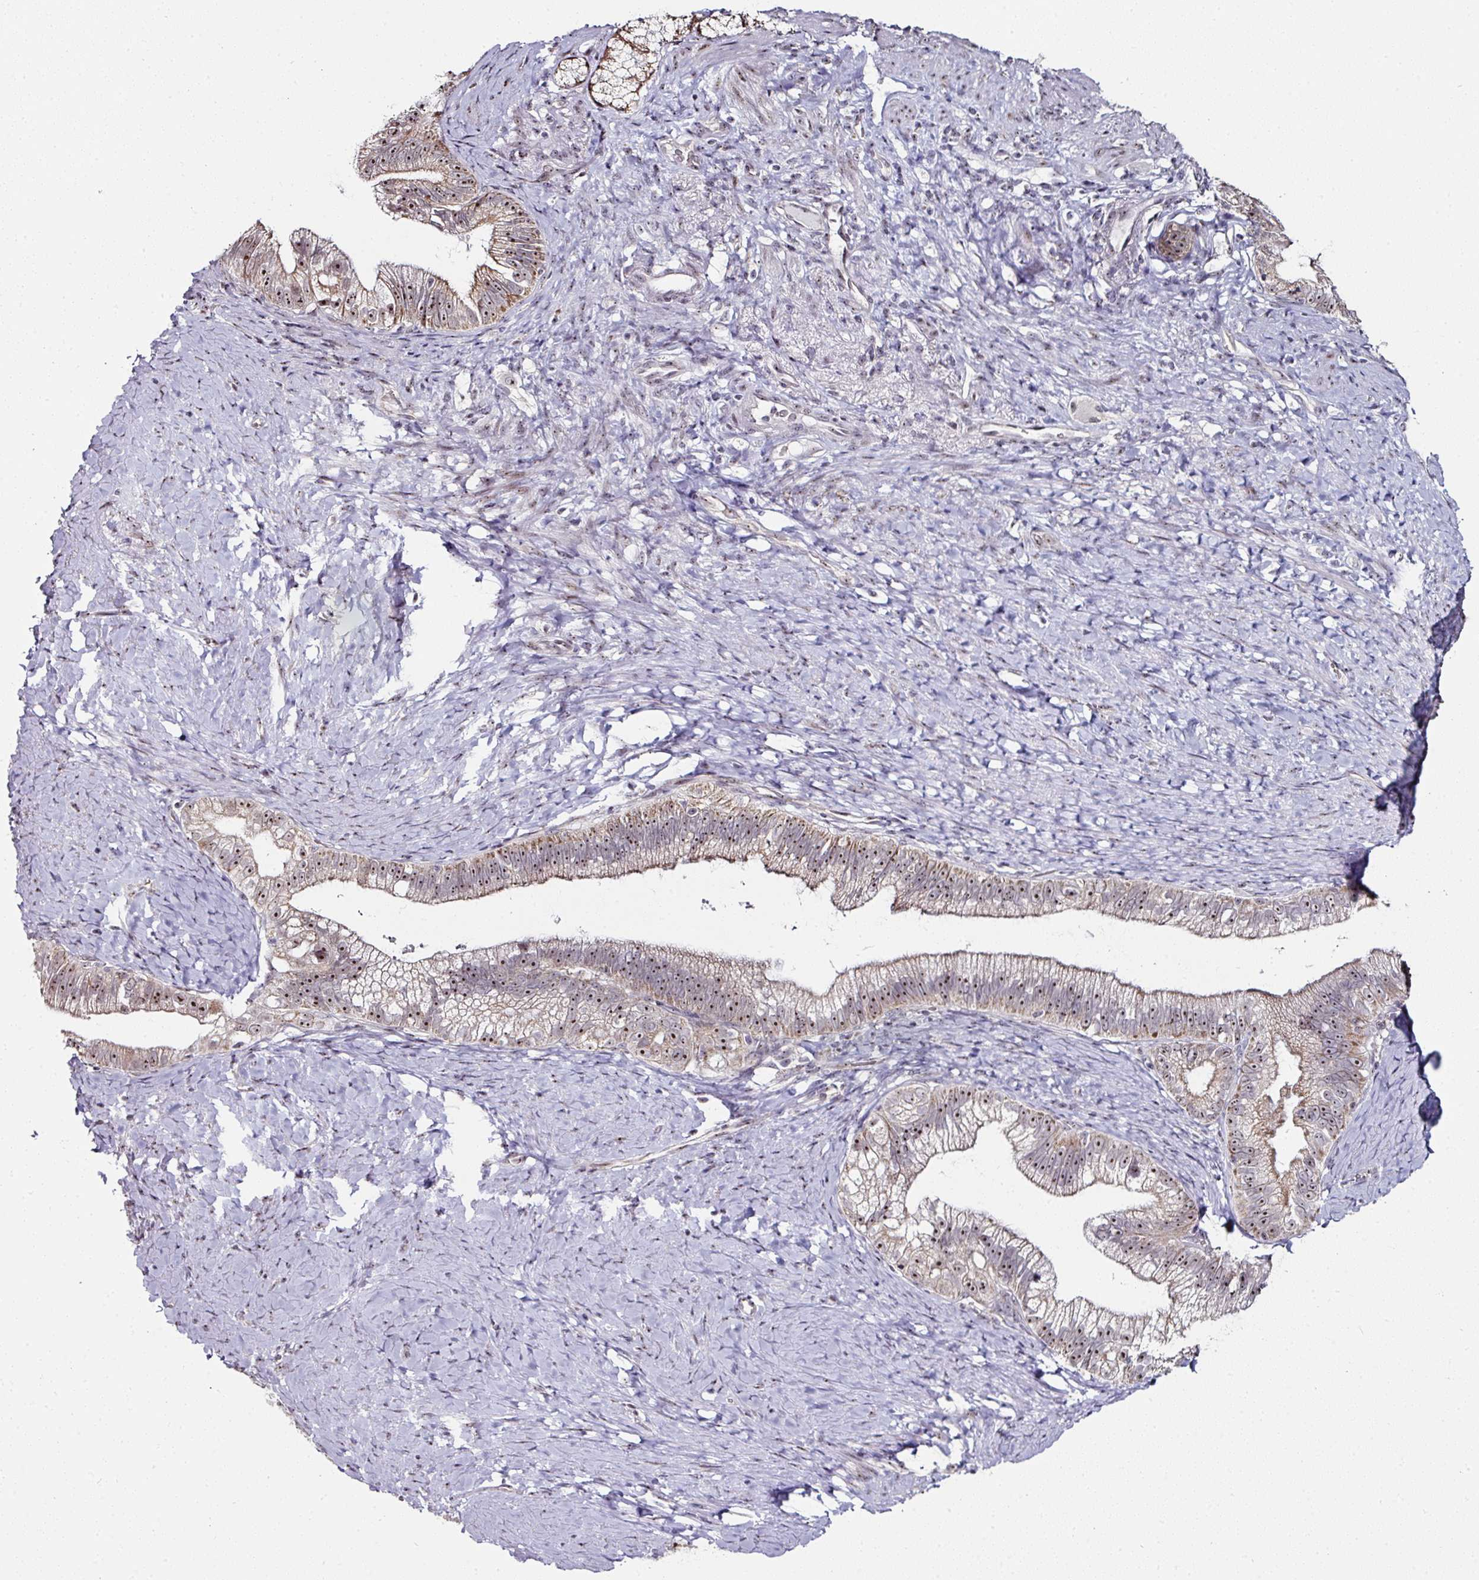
{"staining": {"intensity": "moderate", "quantity": ">75%", "location": "nuclear"}, "tissue": "pancreatic cancer", "cell_type": "Tumor cells", "image_type": "cancer", "snomed": [{"axis": "morphology", "description": "Adenocarcinoma, NOS"}, {"axis": "topography", "description": "Pancreas"}], "caption": "Moderate nuclear positivity is present in about >75% of tumor cells in pancreatic cancer.", "gene": "NACC2", "patient": {"sex": "male", "age": 70}}